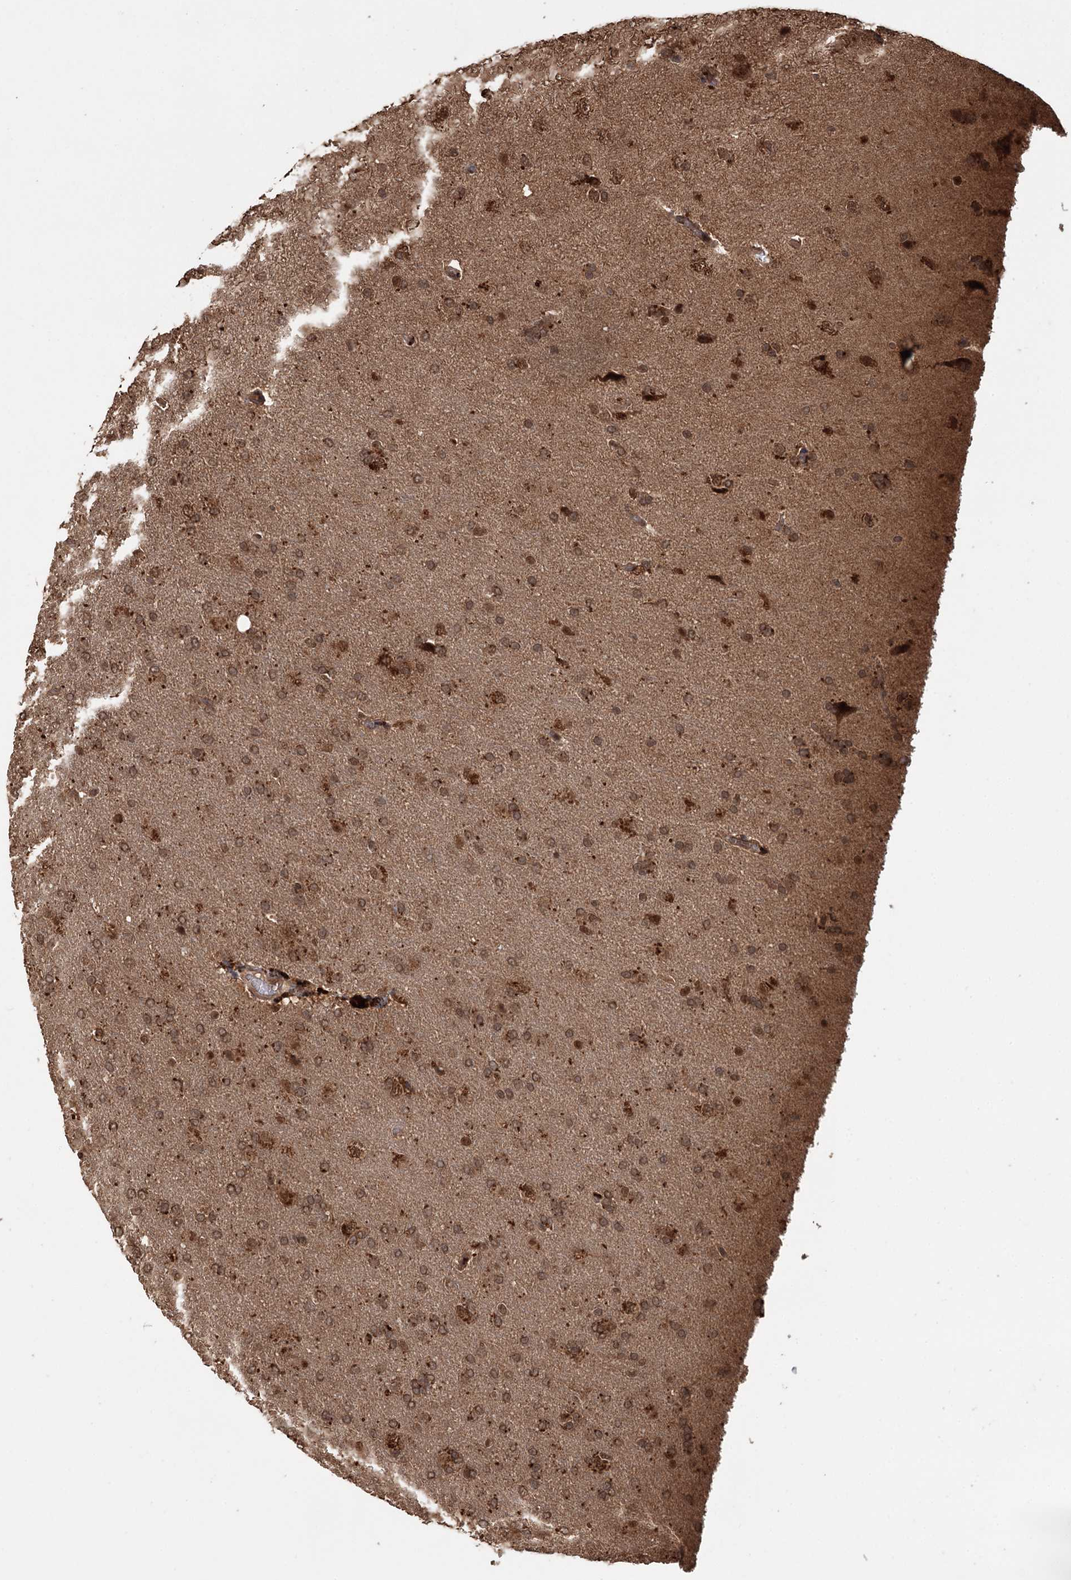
{"staining": {"intensity": "moderate", "quantity": ">75%", "location": "cytoplasmic/membranous,nuclear"}, "tissue": "glioma", "cell_type": "Tumor cells", "image_type": "cancer", "snomed": [{"axis": "morphology", "description": "Glioma, malignant, High grade"}, {"axis": "topography", "description": "Brain"}], "caption": "Immunohistochemical staining of glioma reveals medium levels of moderate cytoplasmic/membranous and nuclear protein expression in about >75% of tumor cells.", "gene": "N6AMT1", "patient": {"sex": "male", "age": 72}}